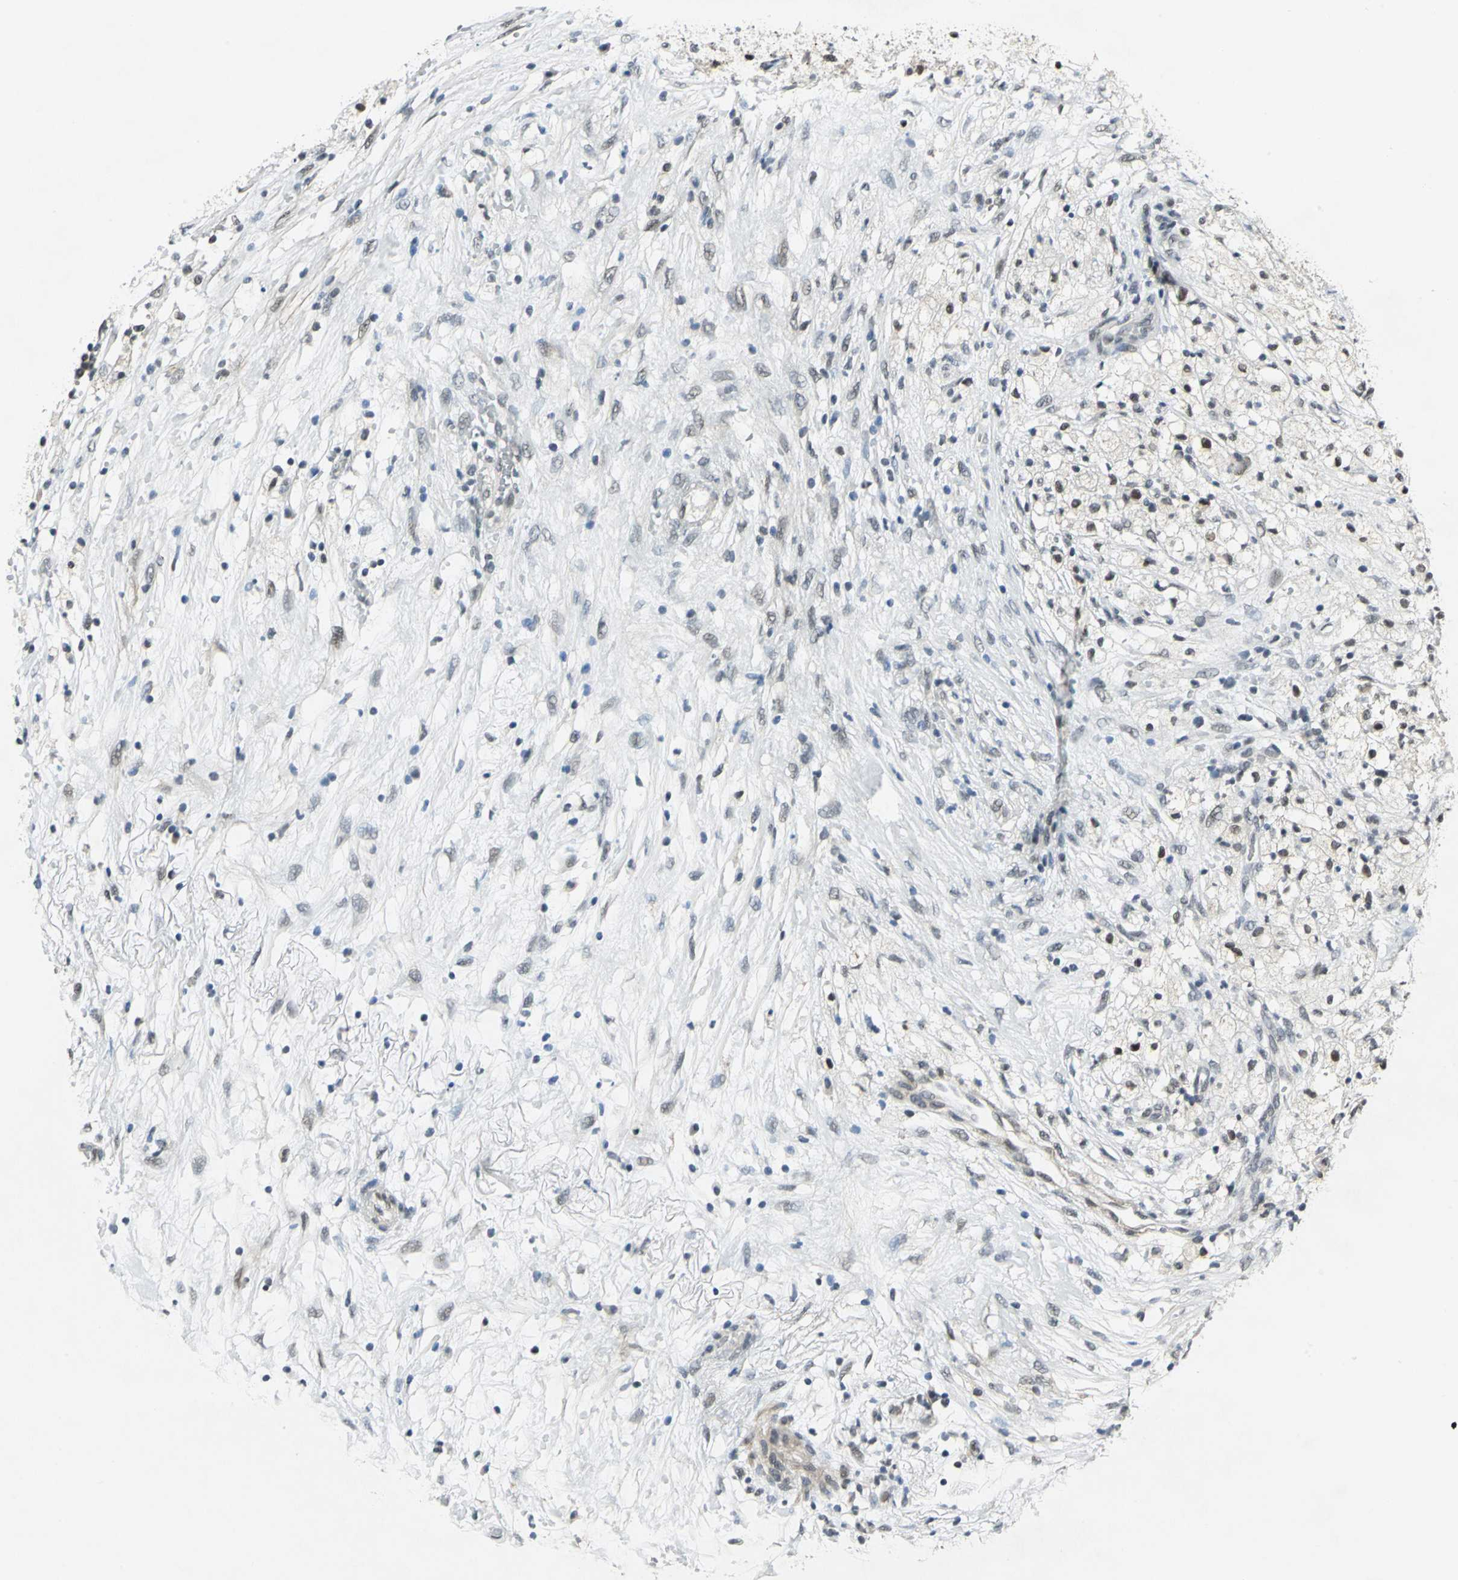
{"staining": {"intensity": "weak", "quantity": "<25%", "location": "nuclear"}, "tissue": "ovarian cancer", "cell_type": "Tumor cells", "image_type": "cancer", "snomed": [{"axis": "morphology", "description": "Carcinoma, endometroid"}, {"axis": "topography", "description": "Ovary"}], "caption": "Tumor cells show no significant protein positivity in ovarian cancer.", "gene": "MTA1", "patient": {"sex": "female", "age": 42}}